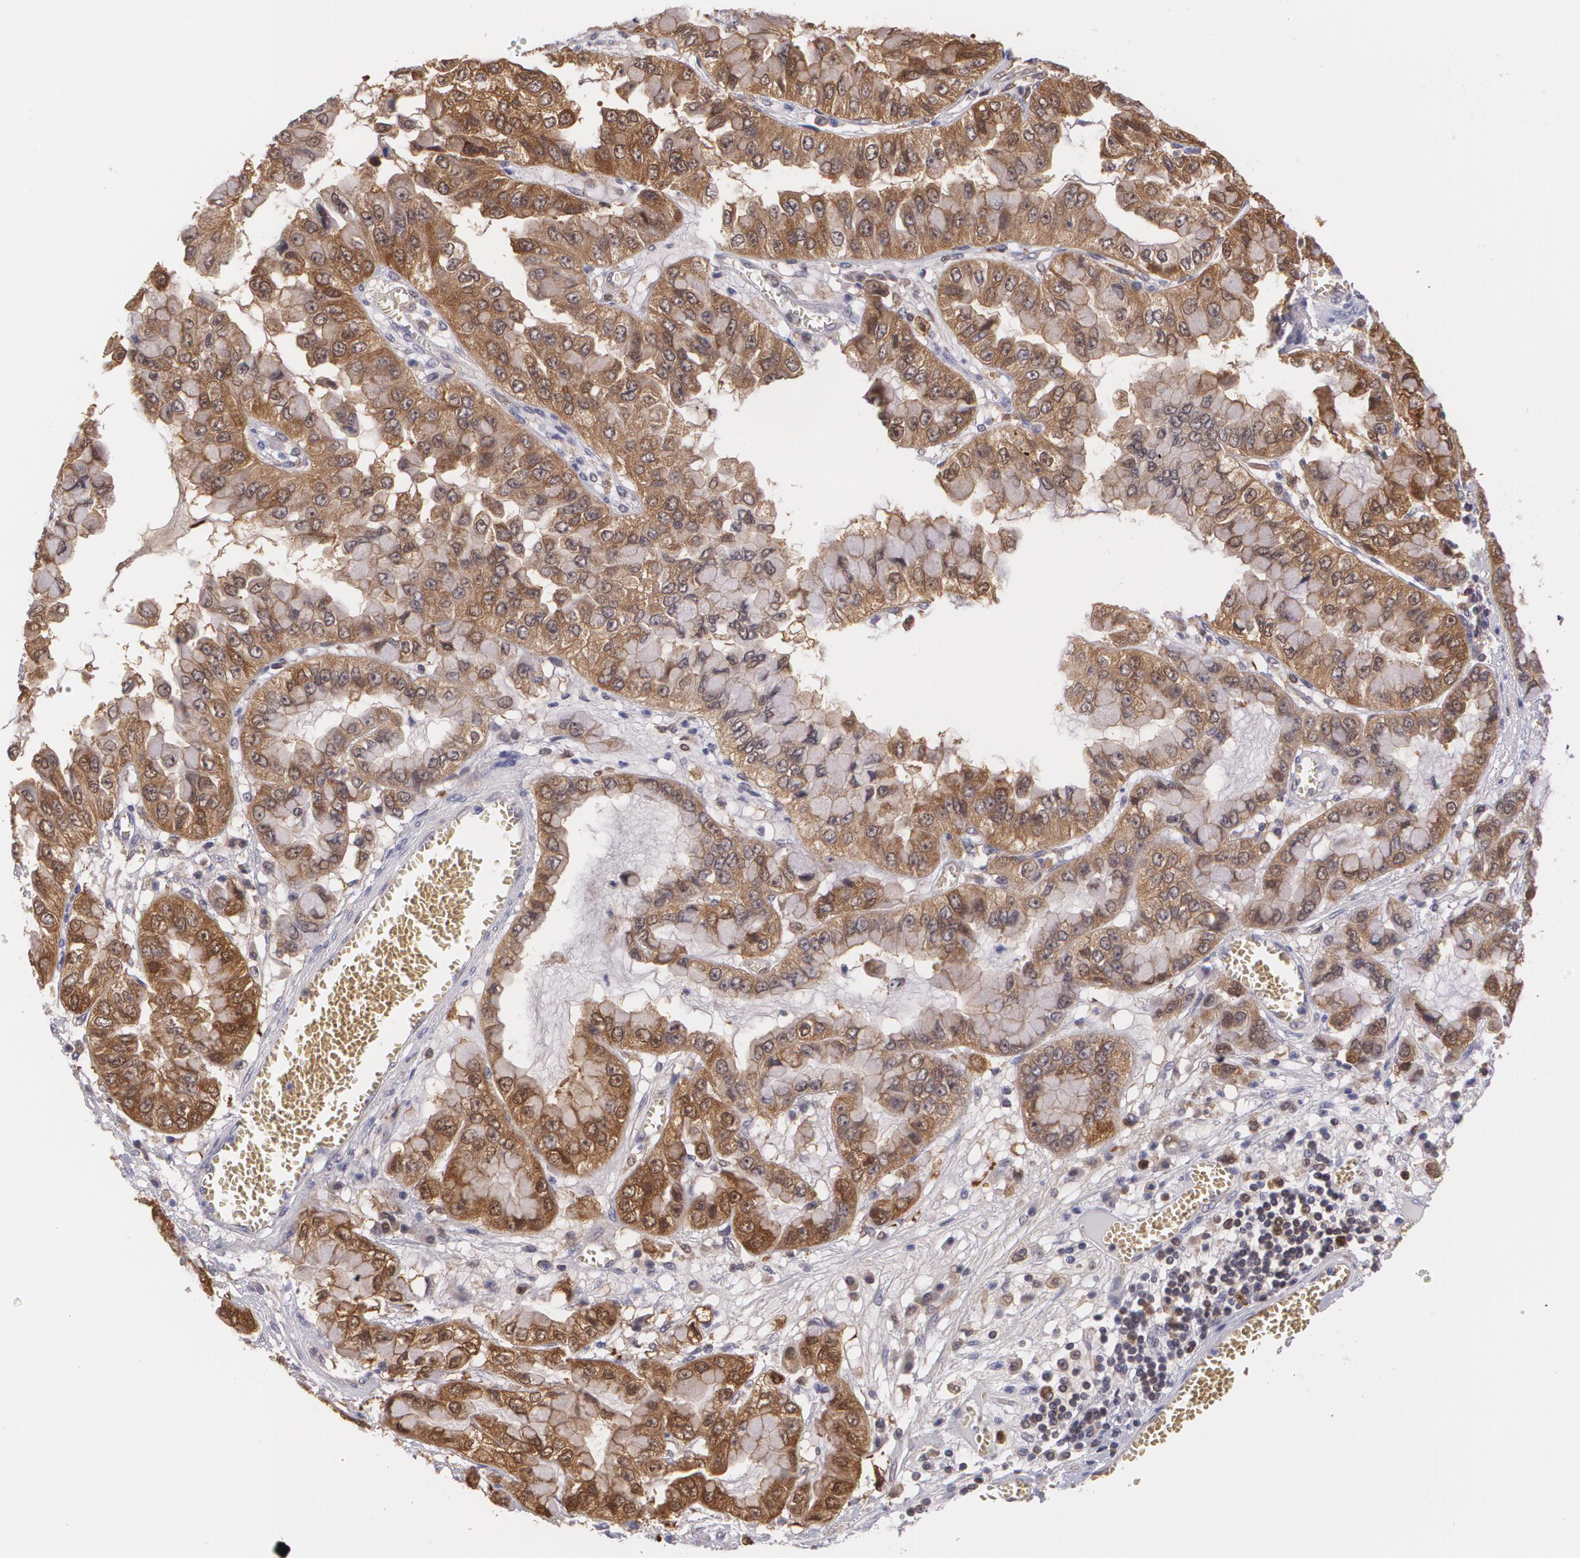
{"staining": {"intensity": "strong", "quantity": ">75%", "location": "cytoplasmic/membranous,nuclear"}, "tissue": "liver cancer", "cell_type": "Tumor cells", "image_type": "cancer", "snomed": [{"axis": "morphology", "description": "Cholangiocarcinoma"}, {"axis": "topography", "description": "Liver"}], "caption": "Protein expression analysis of liver cancer reveals strong cytoplasmic/membranous and nuclear staining in about >75% of tumor cells.", "gene": "HSPH1", "patient": {"sex": "female", "age": 79}}